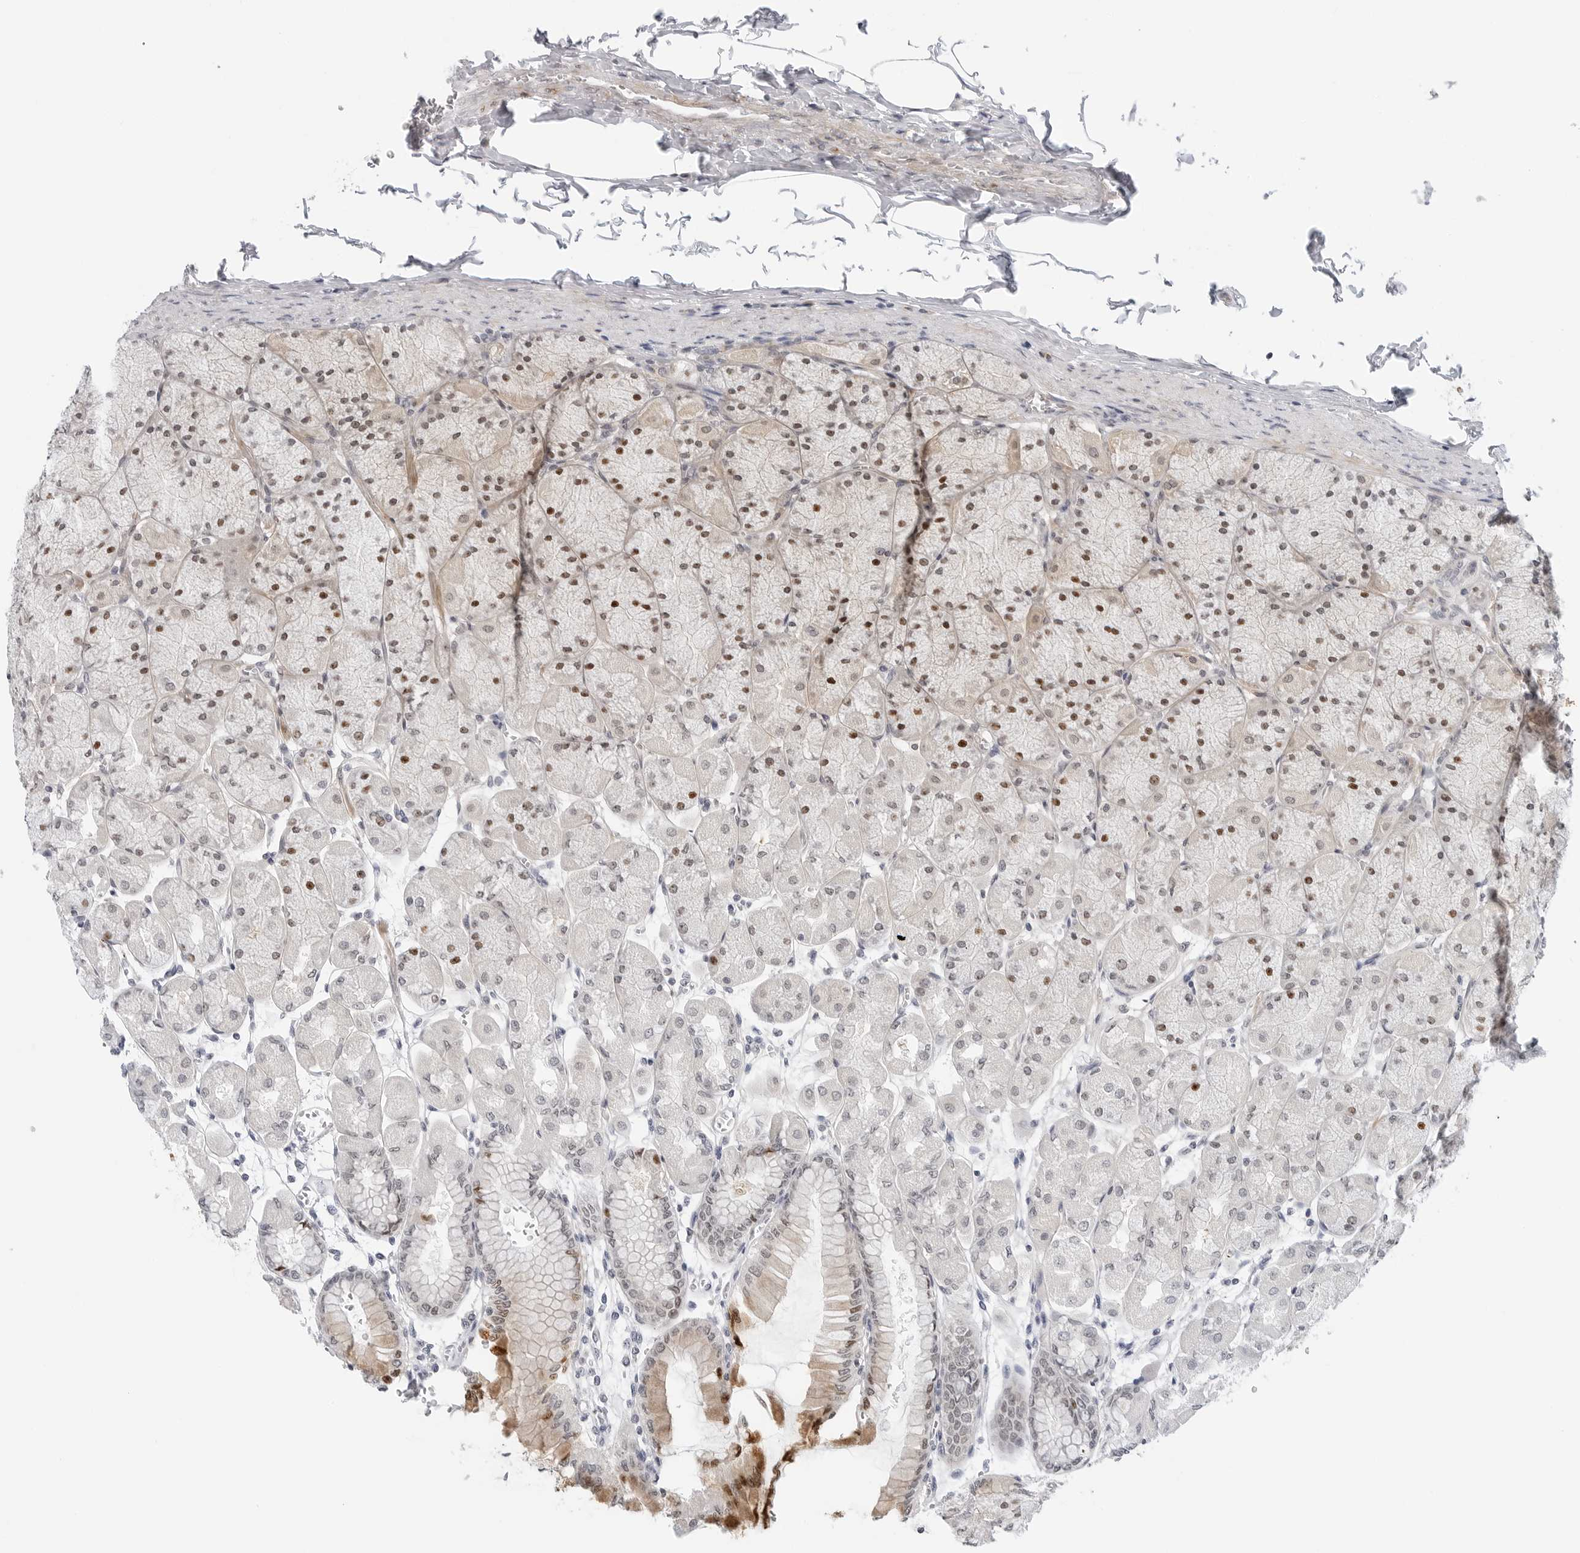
{"staining": {"intensity": "moderate", "quantity": ">75%", "location": "cytoplasmic/membranous,nuclear"}, "tissue": "stomach", "cell_type": "Glandular cells", "image_type": "normal", "snomed": [{"axis": "morphology", "description": "Normal tissue, NOS"}, {"axis": "topography", "description": "Stomach, upper"}], "caption": "DAB immunohistochemical staining of normal human stomach shows moderate cytoplasmic/membranous,nuclear protein expression in approximately >75% of glandular cells. (DAB (3,3'-diaminobenzidine) = brown stain, brightfield microscopy at high magnification).", "gene": "MAP2K5", "patient": {"sex": "female", "age": 56}}